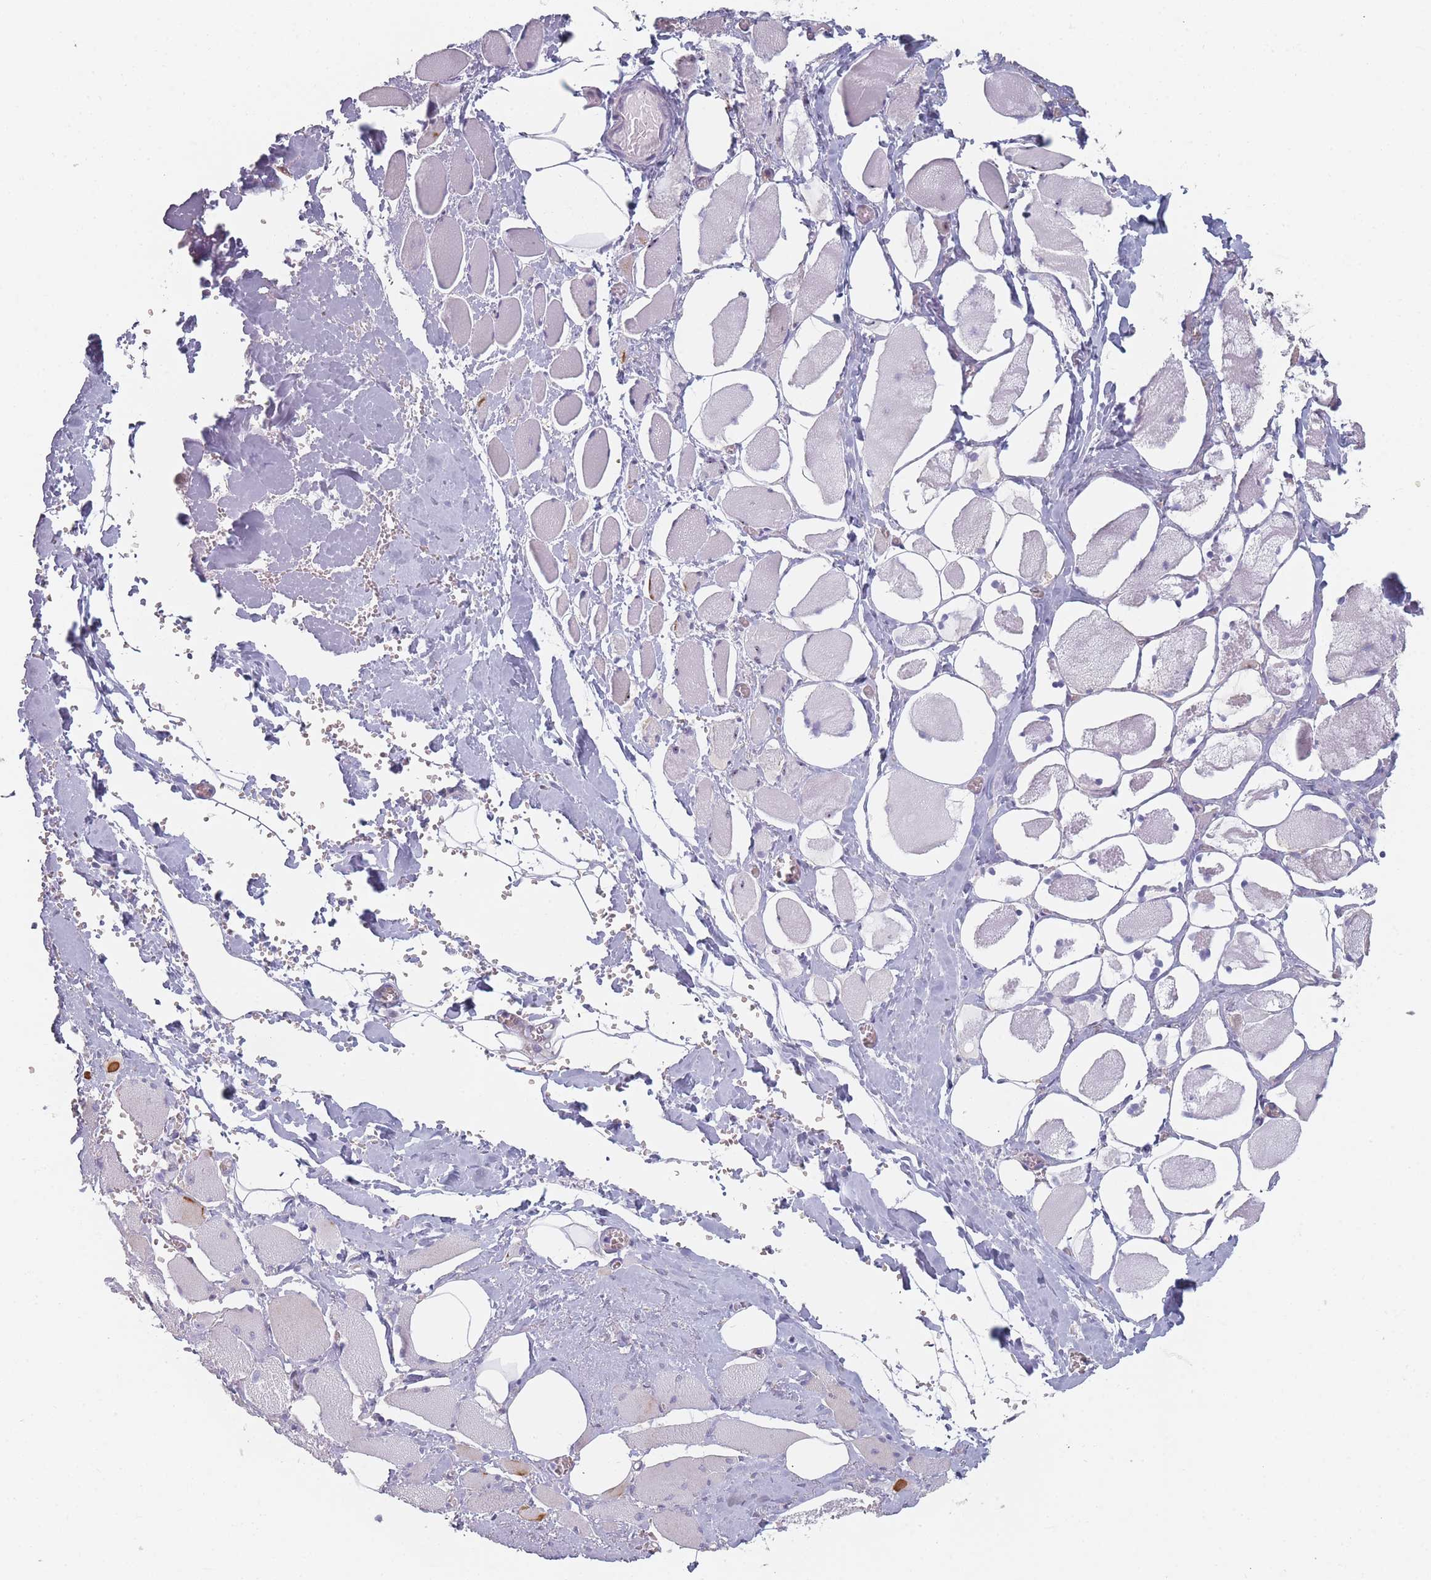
{"staining": {"intensity": "negative", "quantity": "none", "location": "none"}, "tissue": "skeletal muscle", "cell_type": "Myocytes", "image_type": "normal", "snomed": [{"axis": "morphology", "description": "Normal tissue, NOS"}, {"axis": "morphology", "description": "Basal cell carcinoma"}, {"axis": "topography", "description": "Skeletal muscle"}], "caption": "Immunohistochemistry (IHC) image of benign human skeletal muscle stained for a protein (brown), which shows no expression in myocytes.", "gene": "CACNG5", "patient": {"sex": "female", "age": 64}}